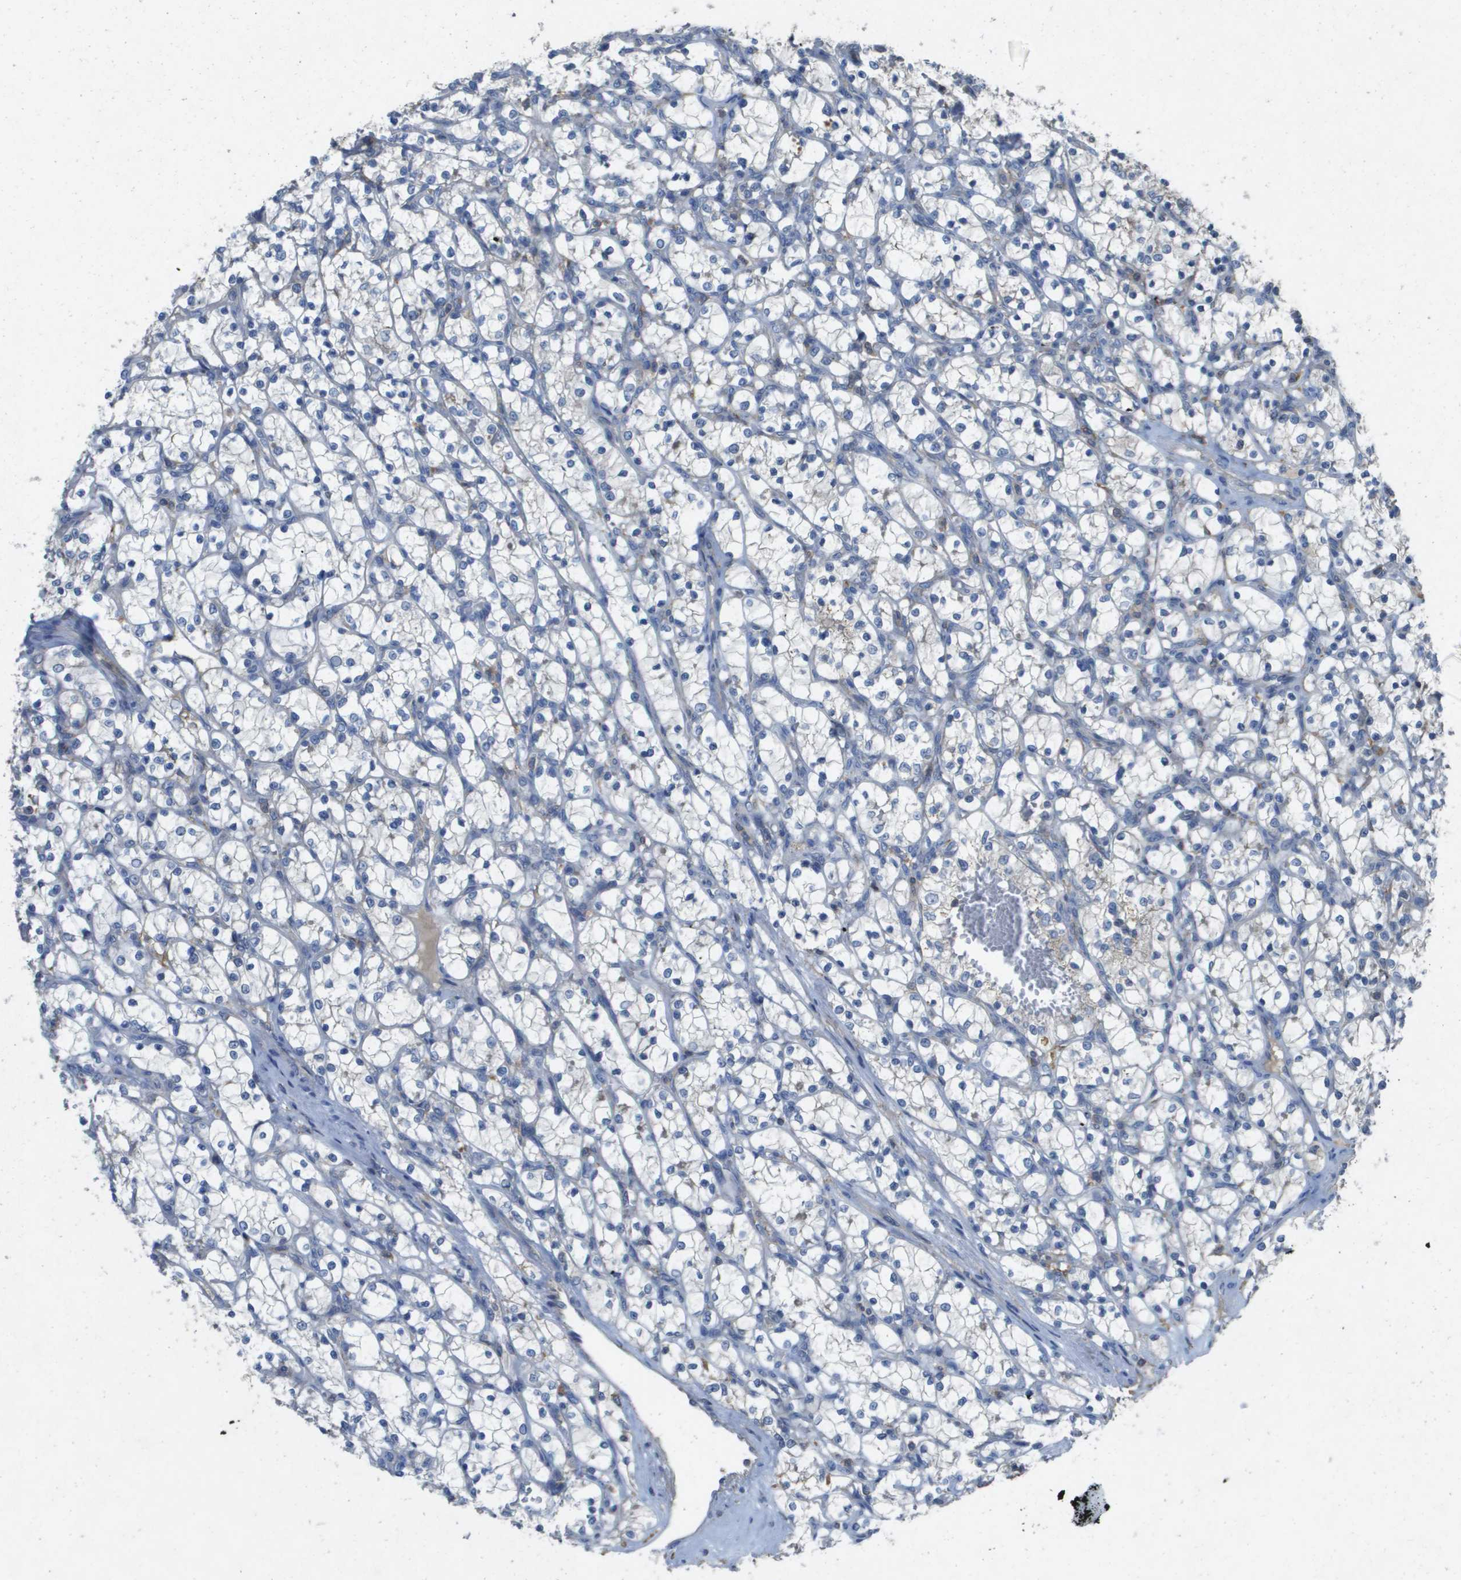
{"staining": {"intensity": "negative", "quantity": "none", "location": "none"}, "tissue": "renal cancer", "cell_type": "Tumor cells", "image_type": "cancer", "snomed": [{"axis": "morphology", "description": "Adenocarcinoma, NOS"}, {"axis": "topography", "description": "Kidney"}], "caption": "Human renal cancer stained for a protein using immunohistochemistry demonstrates no positivity in tumor cells.", "gene": "CLCA4", "patient": {"sex": "female", "age": 69}}